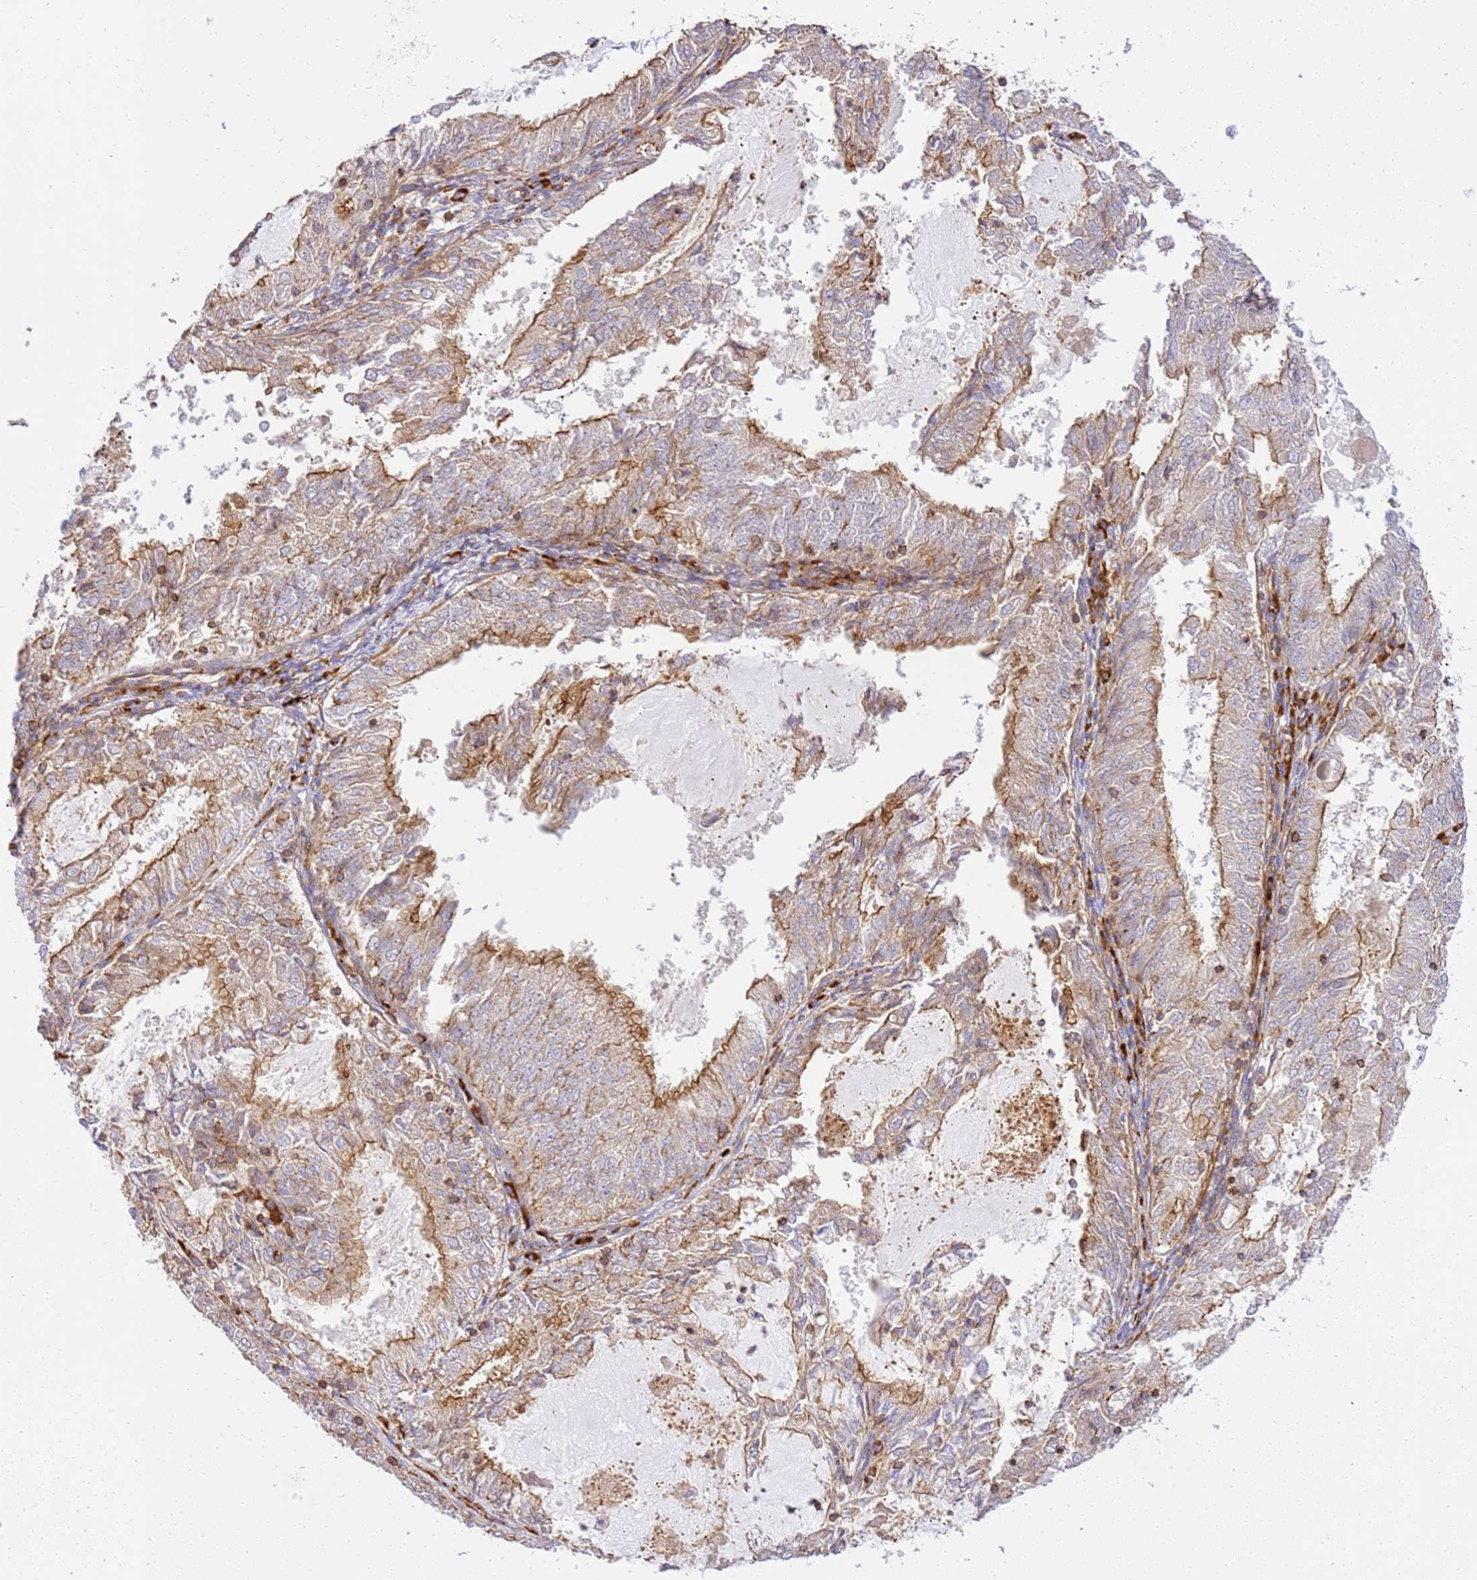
{"staining": {"intensity": "moderate", "quantity": "25%-75%", "location": "cytoplasmic/membranous"}, "tissue": "endometrial cancer", "cell_type": "Tumor cells", "image_type": "cancer", "snomed": [{"axis": "morphology", "description": "Adenocarcinoma, NOS"}, {"axis": "topography", "description": "Endometrium"}], "caption": "Human endometrial adenocarcinoma stained for a protein (brown) exhibits moderate cytoplasmic/membranous positive expression in approximately 25%-75% of tumor cells.", "gene": "EFCAB8", "patient": {"sex": "female", "age": 57}}